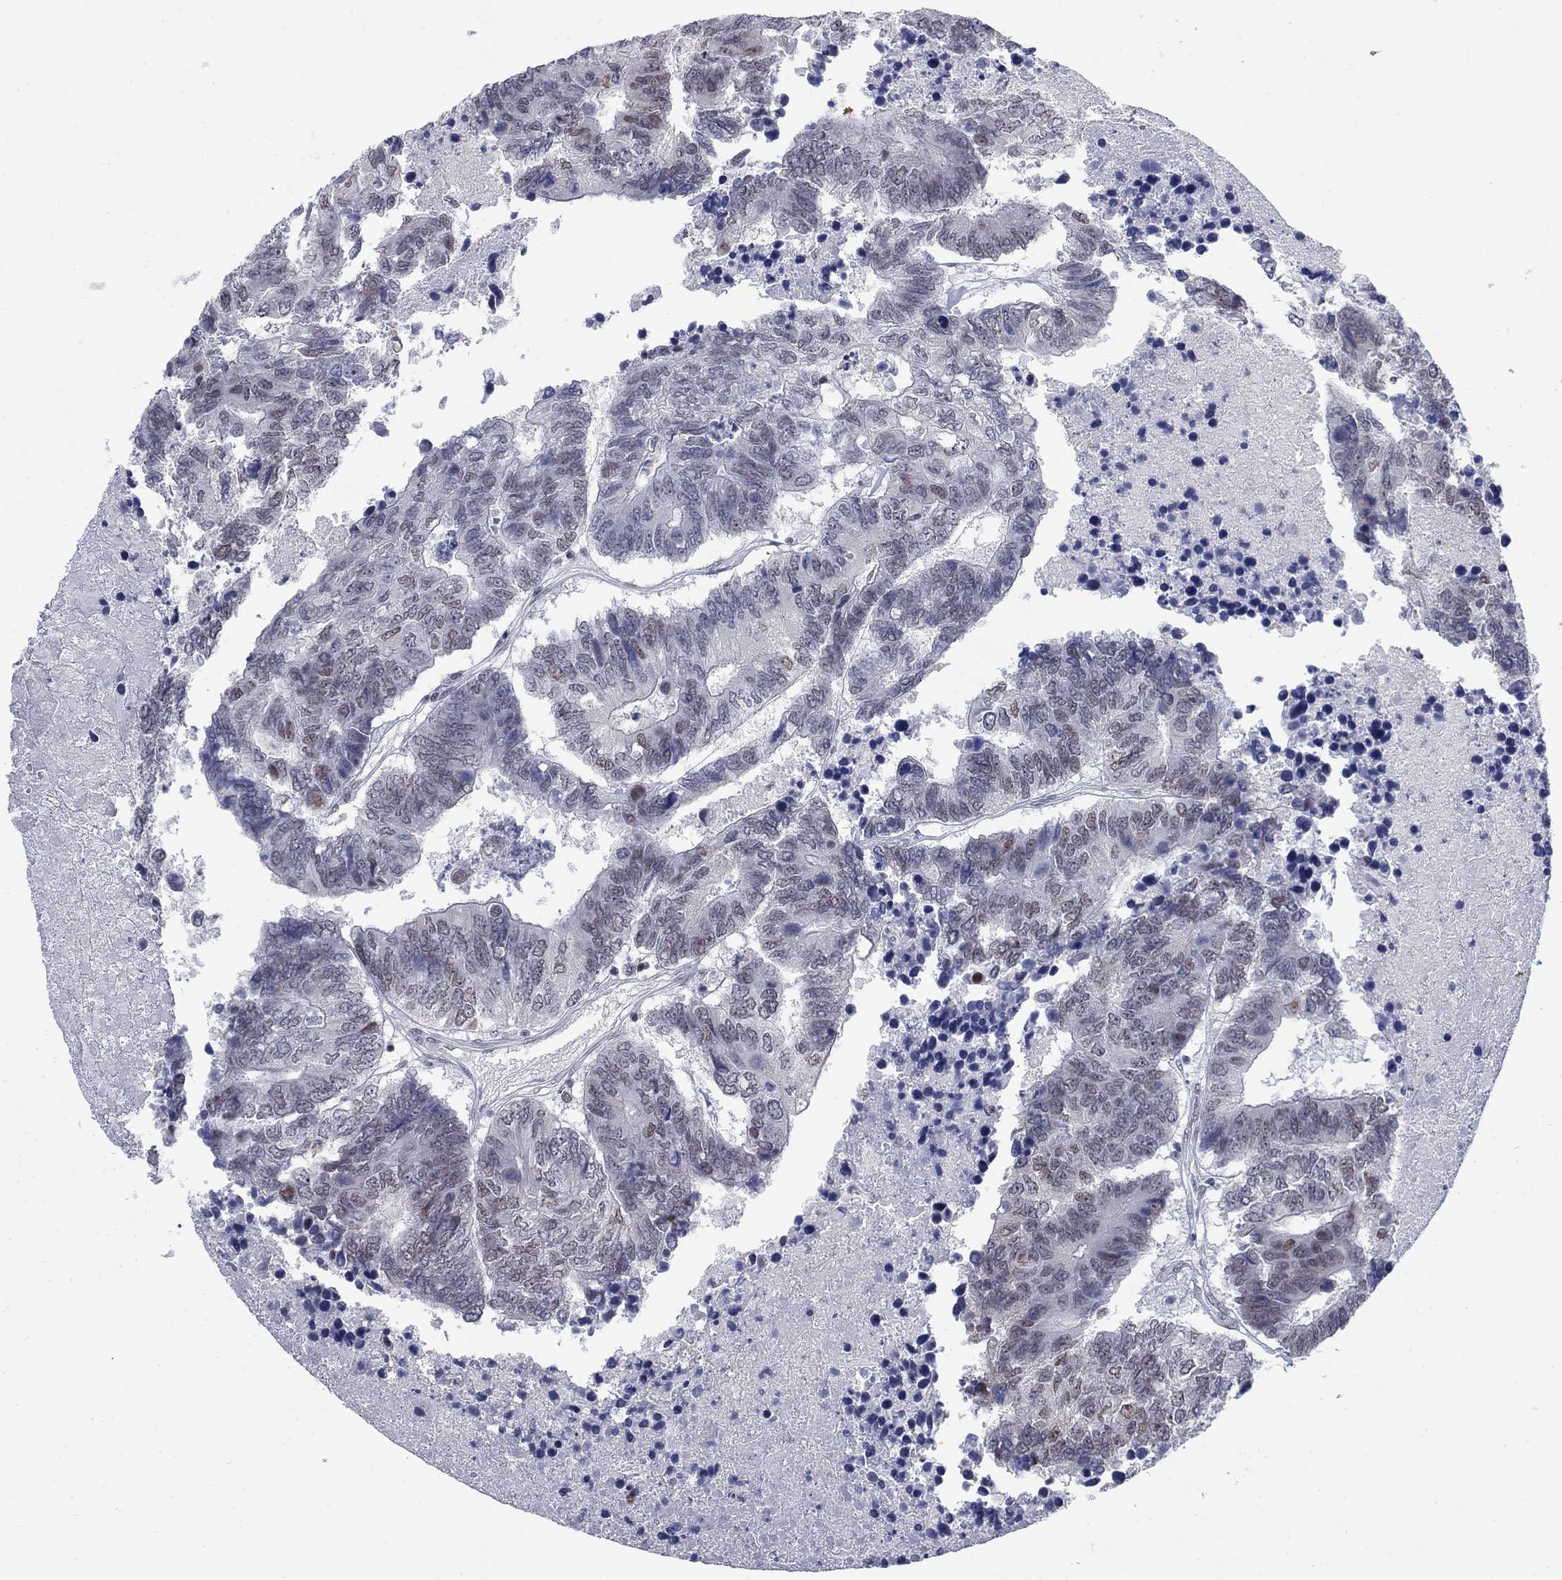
{"staining": {"intensity": "negative", "quantity": "none", "location": "none"}, "tissue": "colorectal cancer", "cell_type": "Tumor cells", "image_type": "cancer", "snomed": [{"axis": "morphology", "description": "Adenocarcinoma, NOS"}, {"axis": "topography", "description": "Colon"}], "caption": "DAB immunohistochemical staining of human colorectal cancer (adenocarcinoma) exhibits no significant staining in tumor cells.", "gene": "NPAS3", "patient": {"sex": "female", "age": 48}}